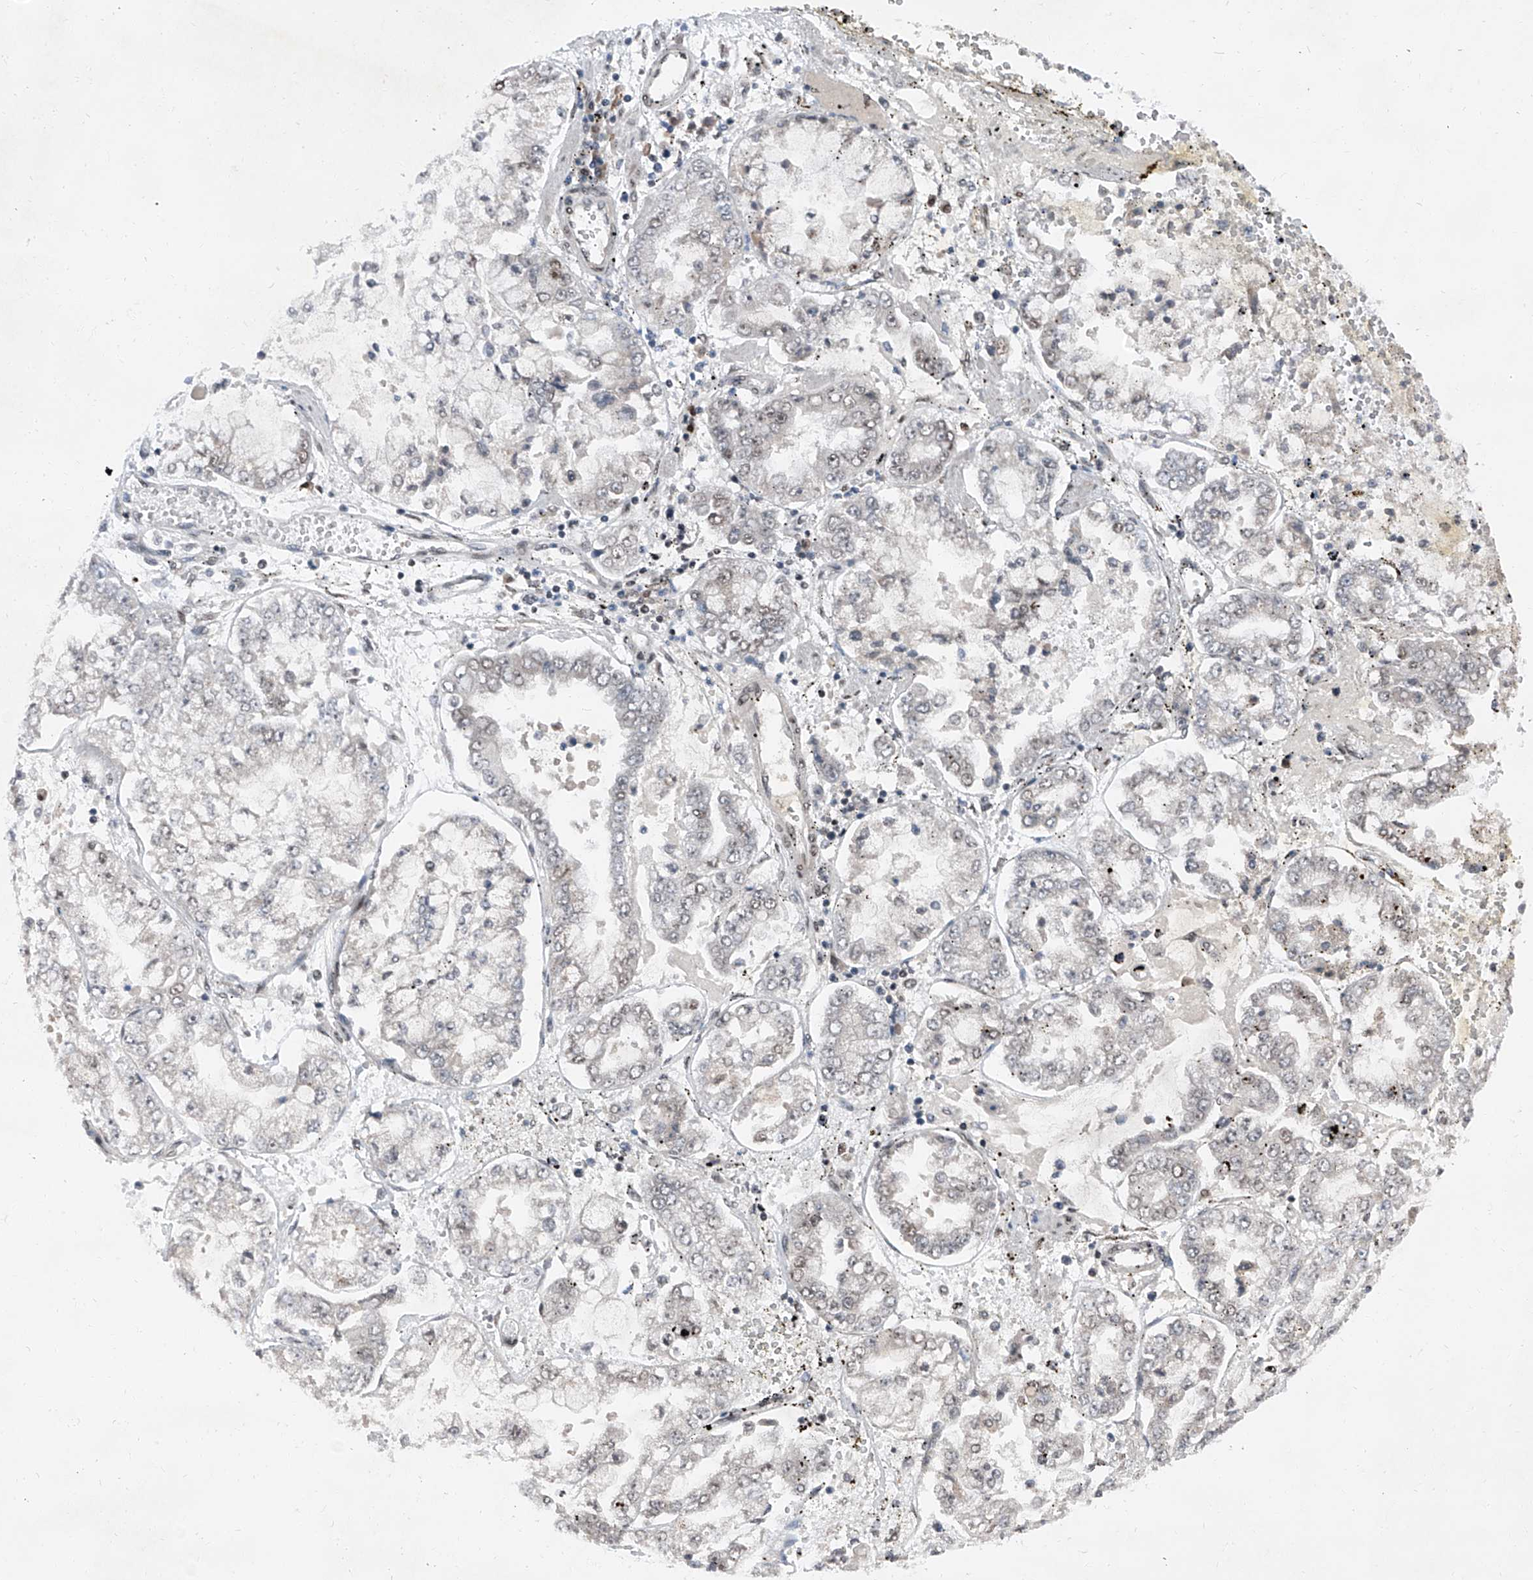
{"staining": {"intensity": "negative", "quantity": "none", "location": "none"}, "tissue": "stomach cancer", "cell_type": "Tumor cells", "image_type": "cancer", "snomed": [{"axis": "morphology", "description": "Adenocarcinoma, NOS"}, {"axis": "topography", "description": "Stomach"}], "caption": "High magnification brightfield microscopy of stomach cancer (adenocarcinoma) stained with DAB (brown) and counterstained with hematoxylin (blue): tumor cells show no significant expression.", "gene": "BMI1", "patient": {"sex": "male", "age": 76}}